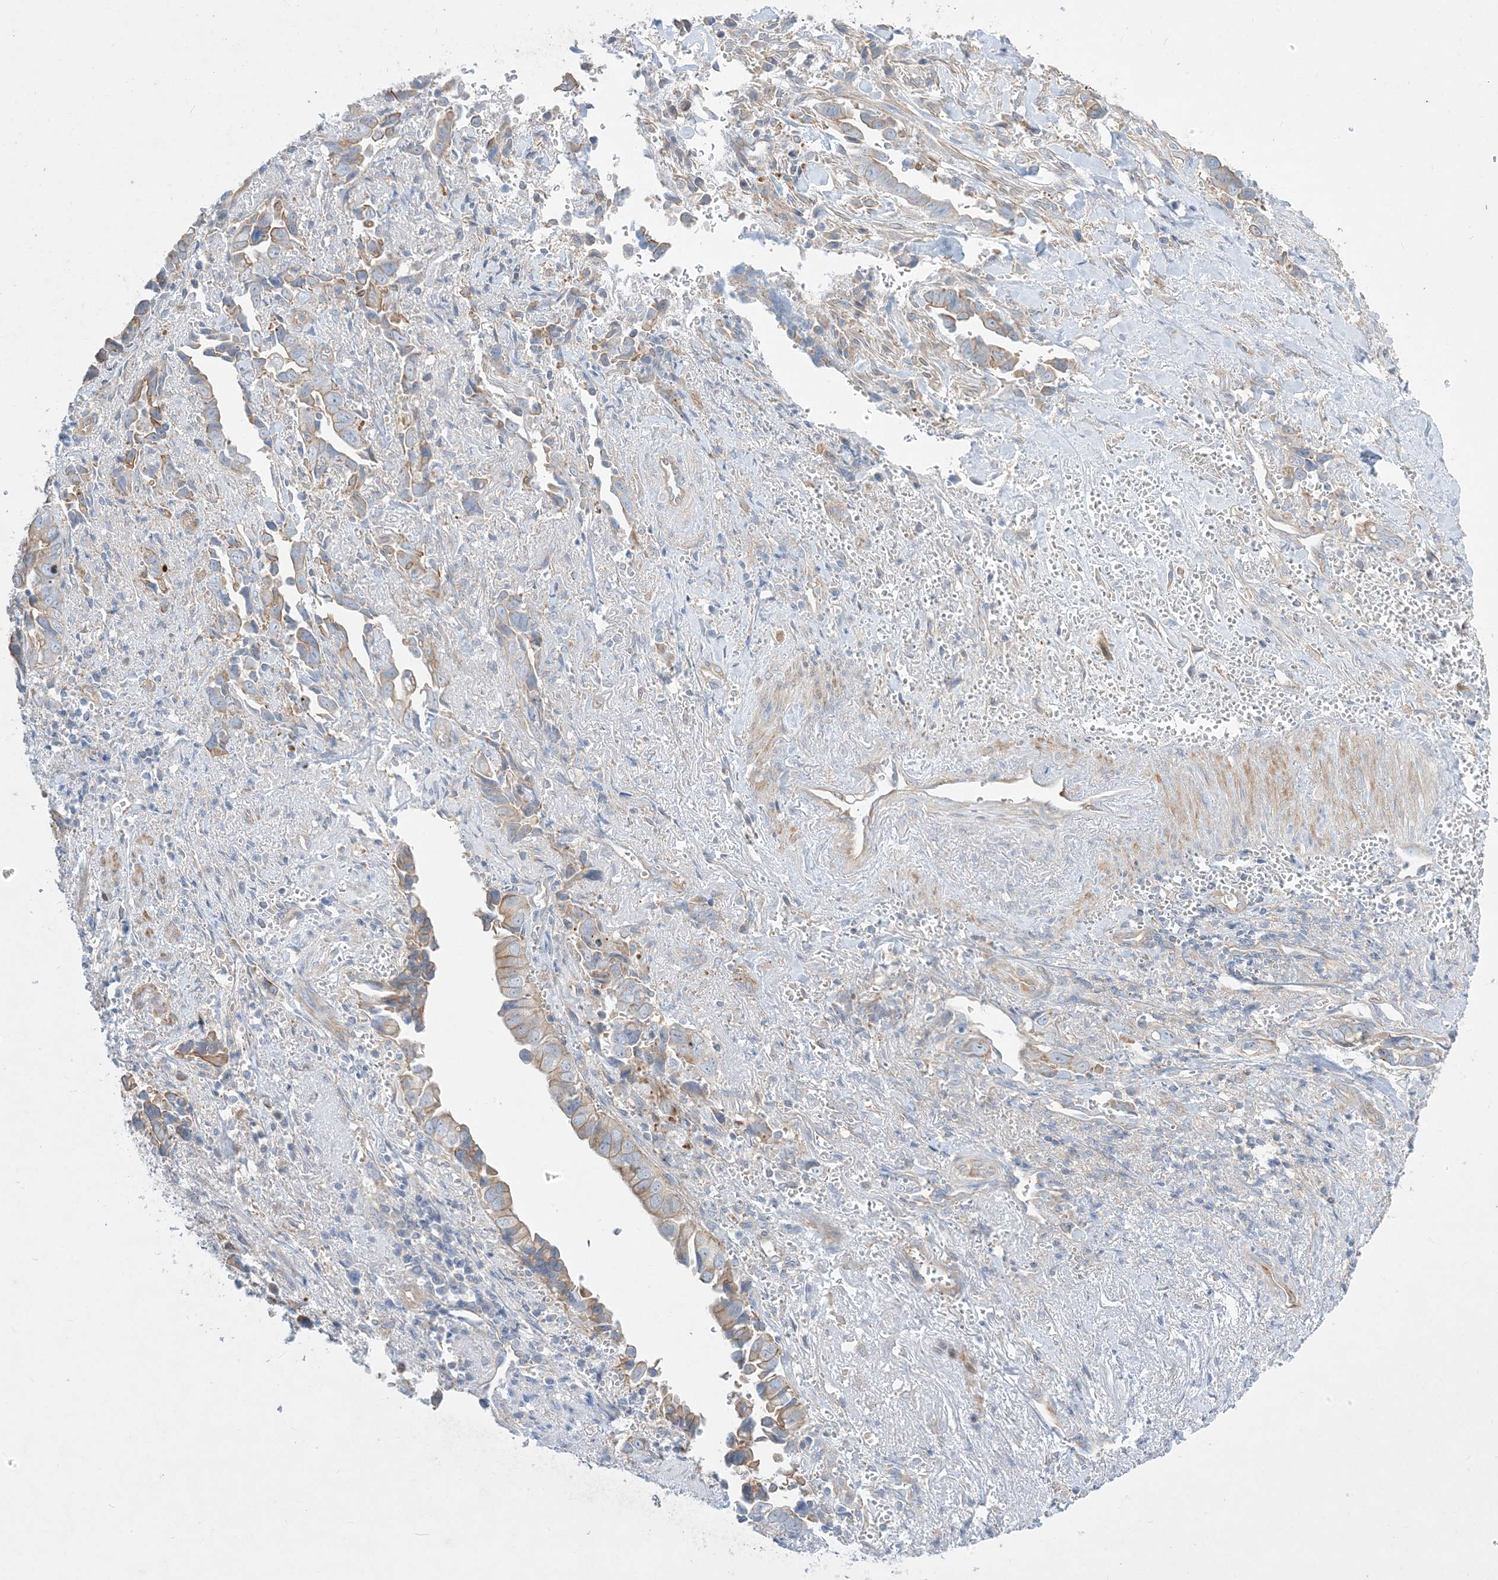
{"staining": {"intensity": "weak", "quantity": "25%-75%", "location": "cytoplasmic/membranous"}, "tissue": "liver cancer", "cell_type": "Tumor cells", "image_type": "cancer", "snomed": [{"axis": "morphology", "description": "Cholangiocarcinoma"}, {"axis": "topography", "description": "Liver"}], "caption": "Weak cytoplasmic/membranous positivity is appreciated in approximately 25%-75% of tumor cells in liver cholangiocarcinoma.", "gene": "ARHGEF9", "patient": {"sex": "female", "age": 79}}